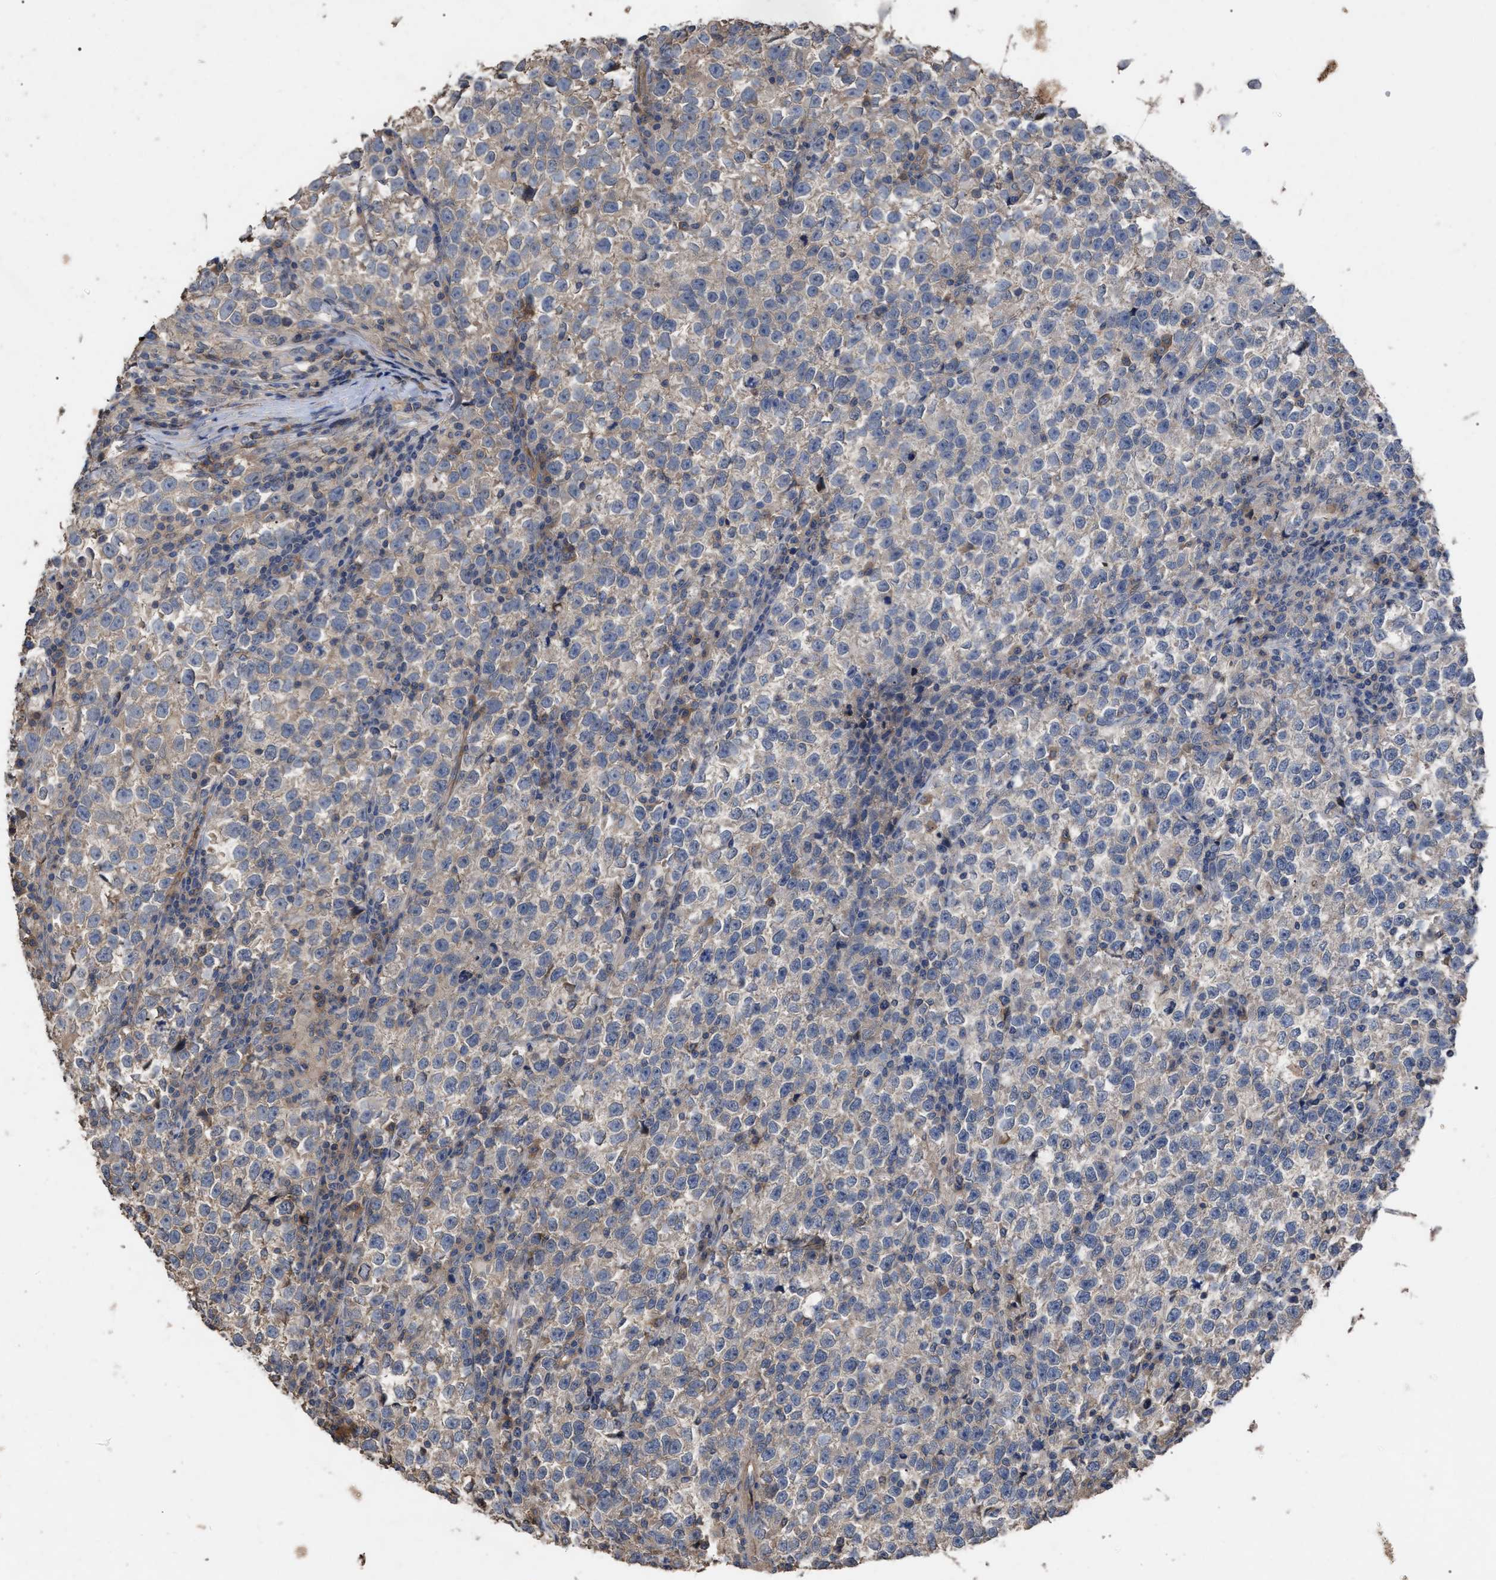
{"staining": {"intensity": "negative", "quantity": "none", "location": "none"}, "tissue": "testis cancer", "cell_type": "Tumor cells", "image_type": "cancer", "snomed": [{"axis": "morphology", "description": "Normal tissue, NOS"}, {"axis": "morphology", "description": "Seminoma, NOS"}, {"axis": "topography", "description": "Testis"}], "caption": "Photomicrograph shows no protein positivity in tumor cells of testis seminoma tissue.", "gene": "BTN2A1", "patient": {"sex": "male", "age": 43}}